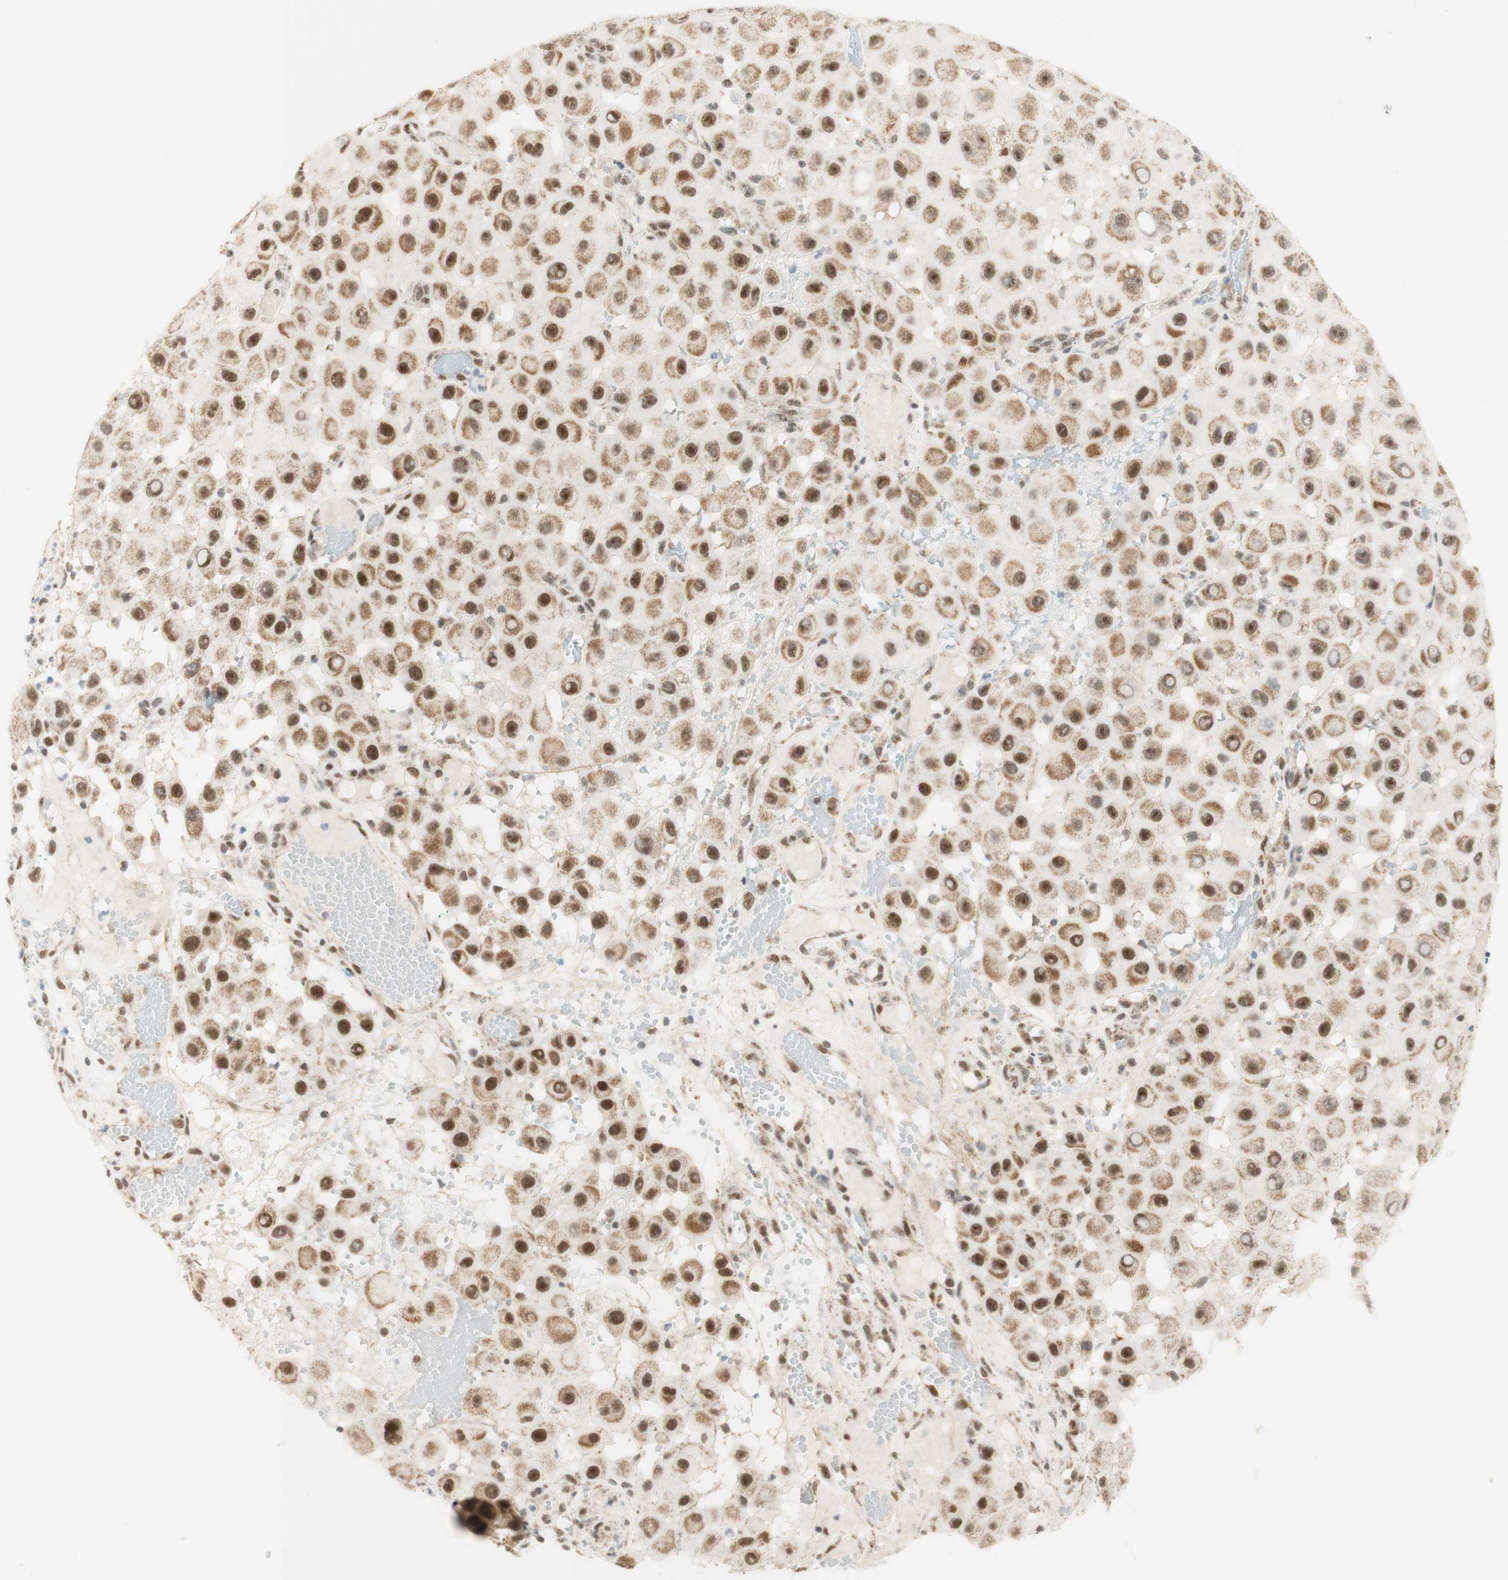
{"staining": {"intensity": "moderate", "quantity": ">75%", "location": "cytoplasmic/membranous,nuclear"}, "tissue": "melanoma", "cell_type": "Tumor cells", "image_type": "cancer", "snomed": [{"axis": "morphology", "description": "Malignant melanoma, NOS"}, {"axis": "topography", "description": "Skin"}], "caption": "There is medium levels of moderate cytoplasmic/membranous and nuclear expression in tumor cells of melanoma, as demonstrated by immunohistochemical staining (brown color).", "gene": "ZNF782", "patient": {"sex": "female", "age": 81}}